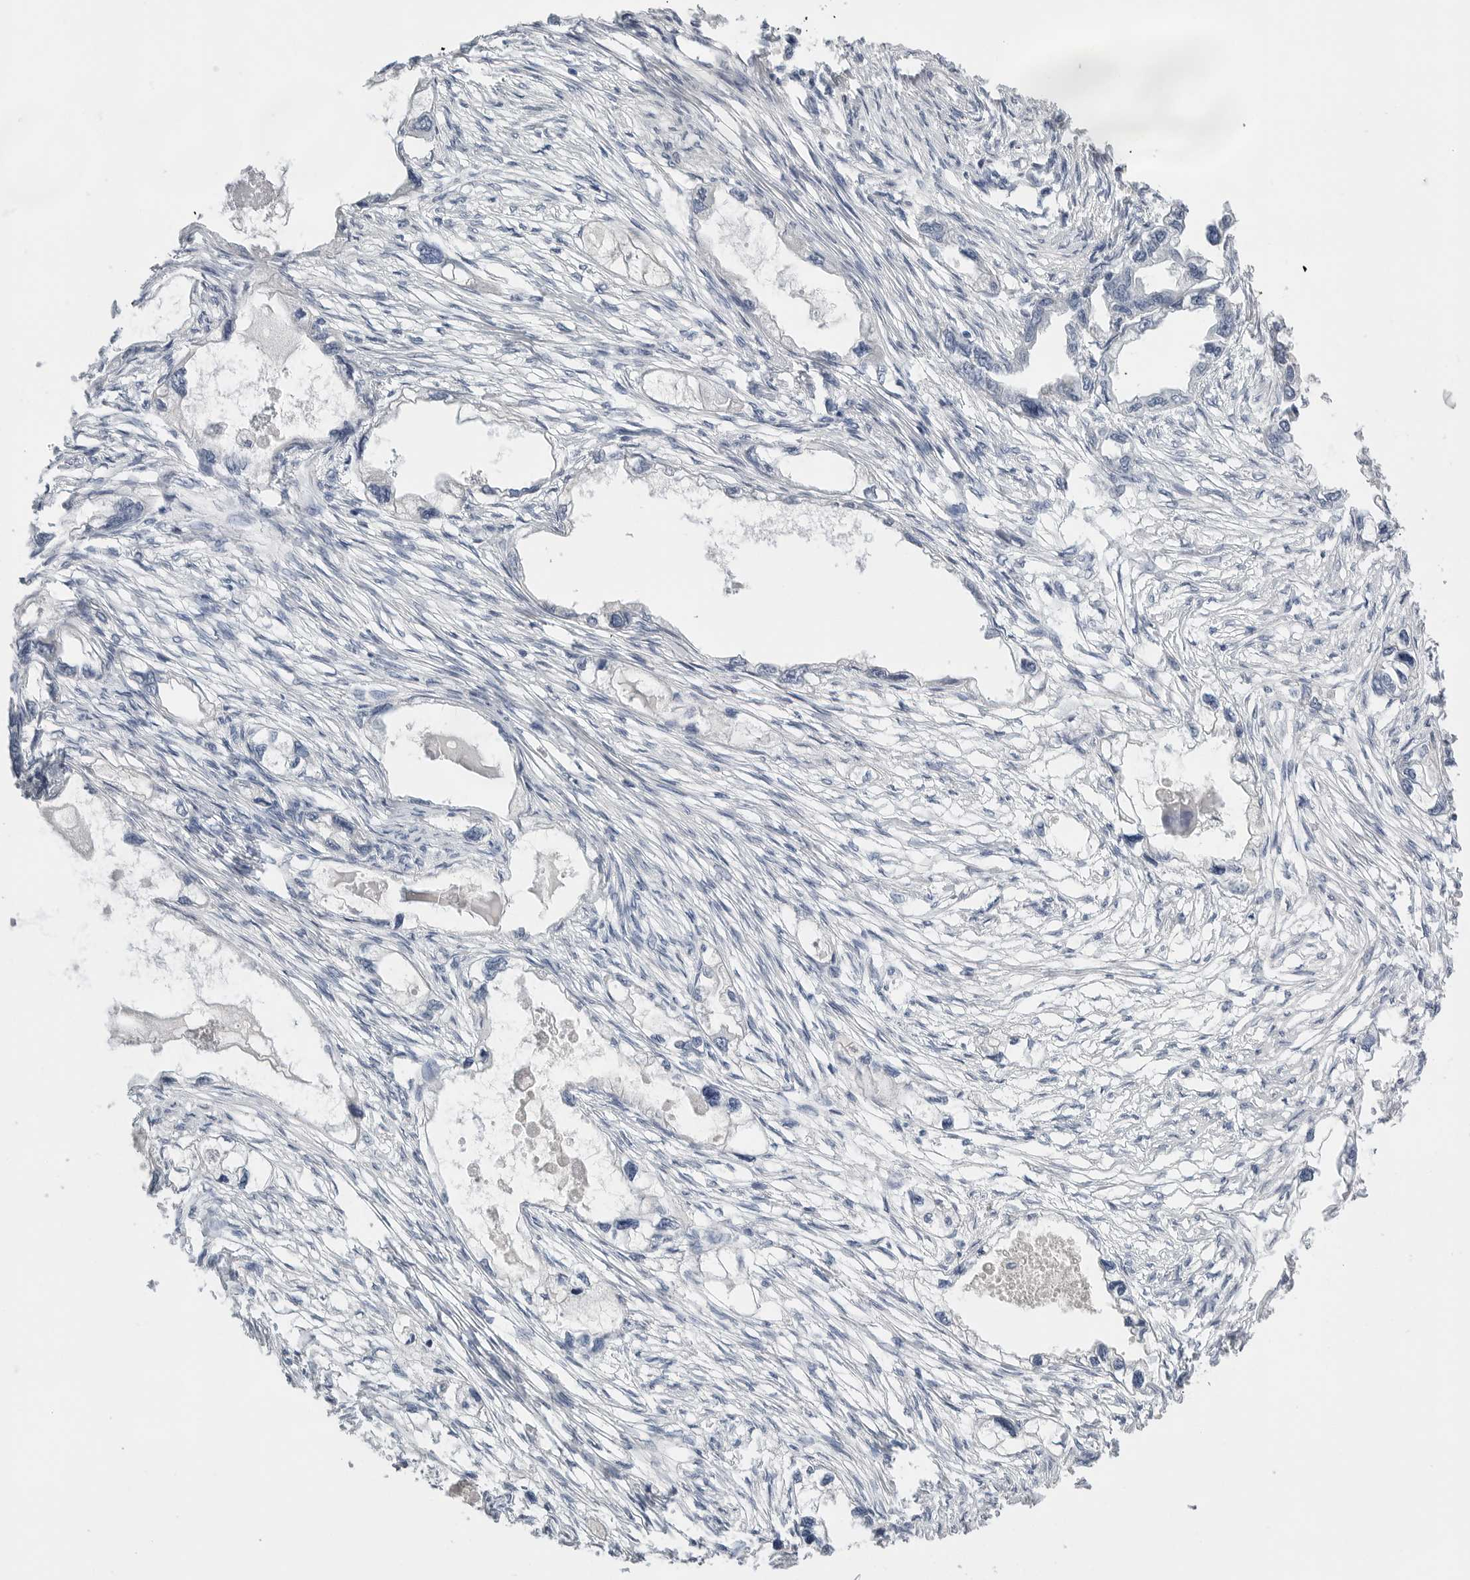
{"staining": {"intensity": "negative", "quantity": "none", "location": "none"}, "tissue": "endometrial cancer", "cell_type": "Tumor cells", "image_type": "cancer", "snomed": [{"axis": "morphology", "description": "Adenocarcinoma, NOS"}, {"axis": "morphology", "description": "Adenocarcinoma, metastatic, NOS"}, {"axis": "topography", "description": "Adipose tissue"}, {"axis": "topography", "description": "Endometrium"}], "caption": "A high-resolution photomicrograph shows immunohistochemistry staining of endometrial cancer, which shows no significant positivity in tumor cells. (IHC, brightfield microscopy, high magnification).", "gene": "FABP6", "patient": {"sex": "female", "age": 67}}